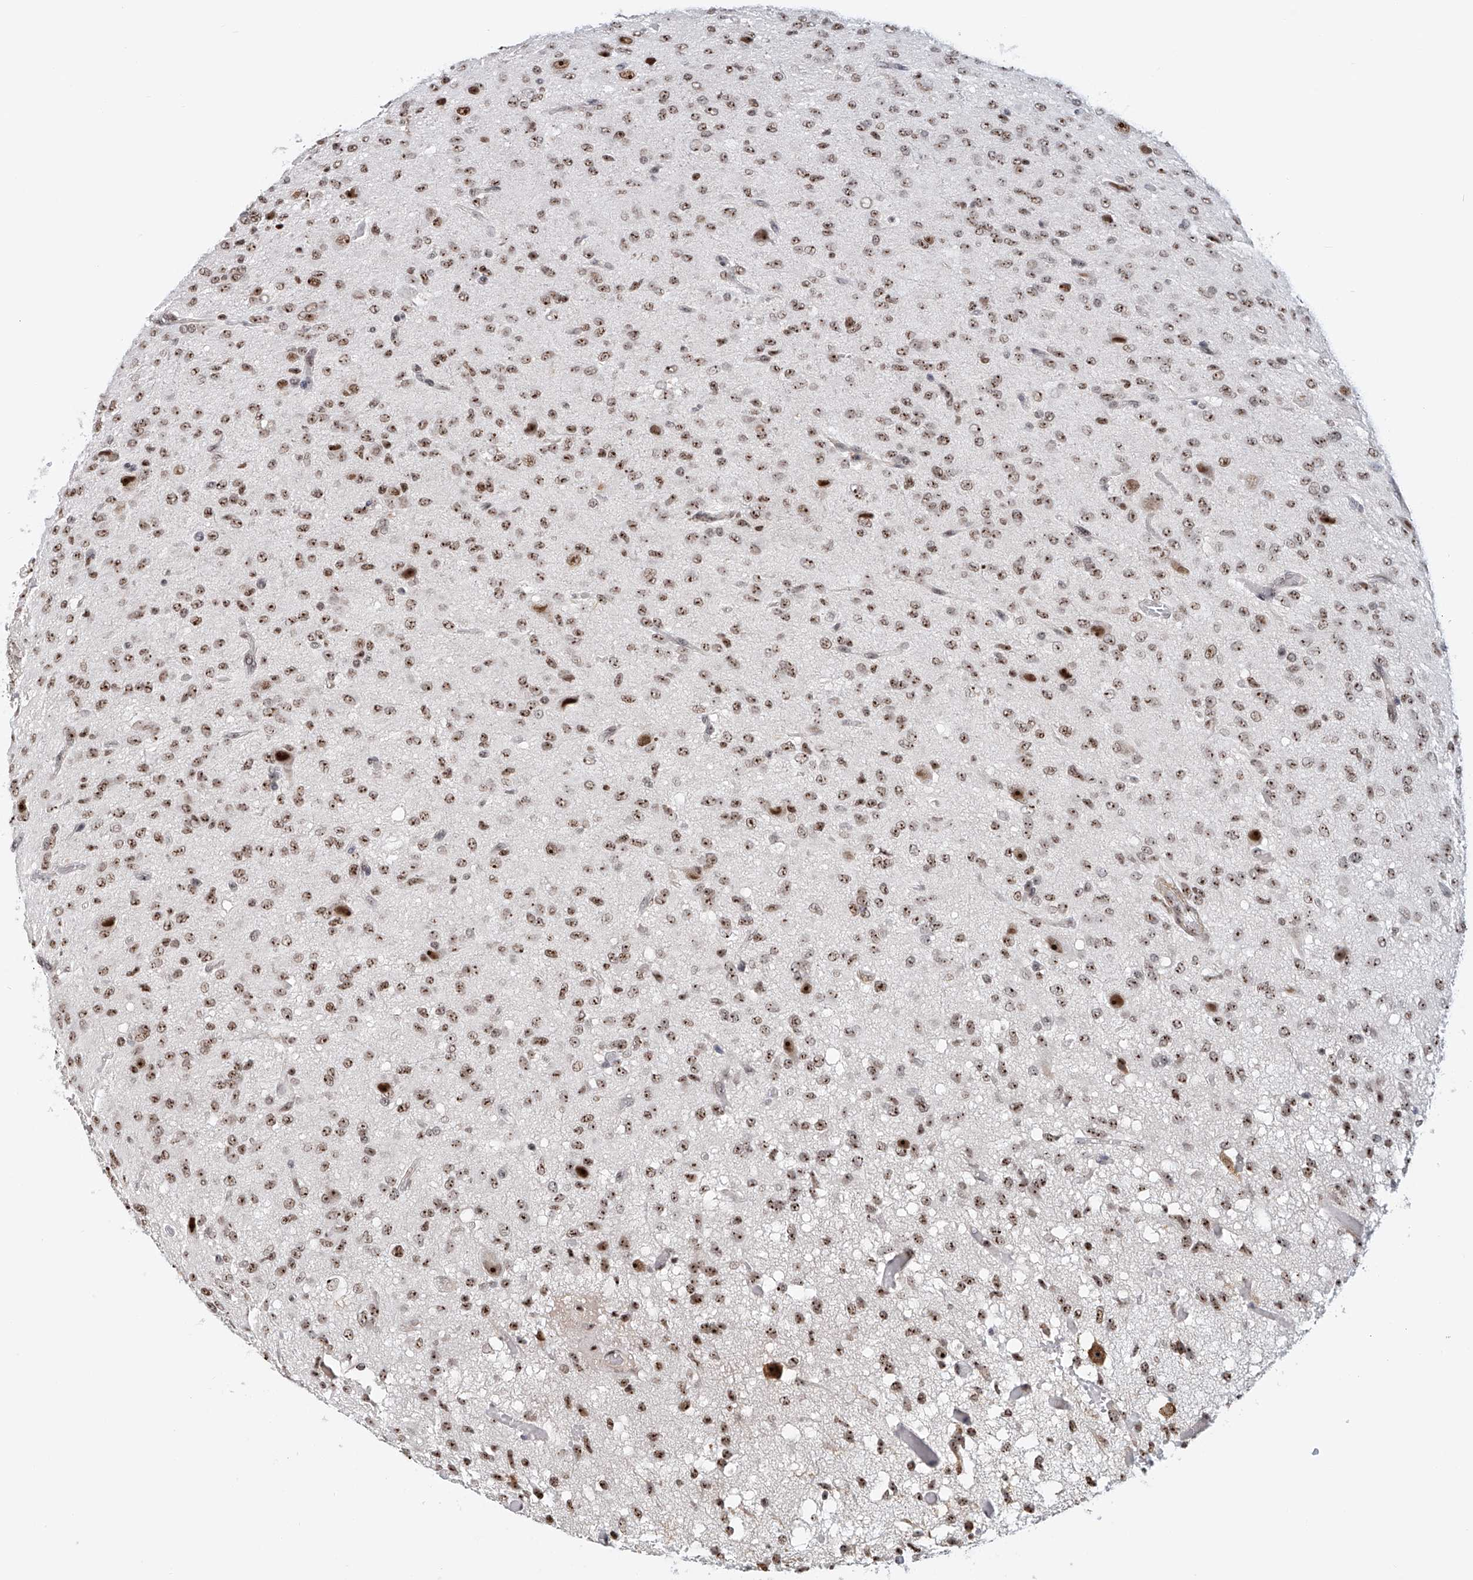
{"staining": {"intensity": "moderate", "quantity": ">75%", "location": "nuclear"}, "tissue": "glioma", "cell_type": "Tumor cells", "image_type": "cancer", "snomed": [{"axis": "morphology", "description": "Glioma, malignant, High grade"}, {"axis": "topography", "description": "Brain"}], "caption": "The histopathology image displays immunohistochemical staining of high-grade glioma (malignant). There is moderate nuclear staining is identified in about >75% of tumor cells. The protein is stained brown, and the nuclei are stained in blue (DAB IHC with brightfield microscopy, high magnification).", "gene": "PRUNE2", "patient": {"sex": "female", "age": 59}}